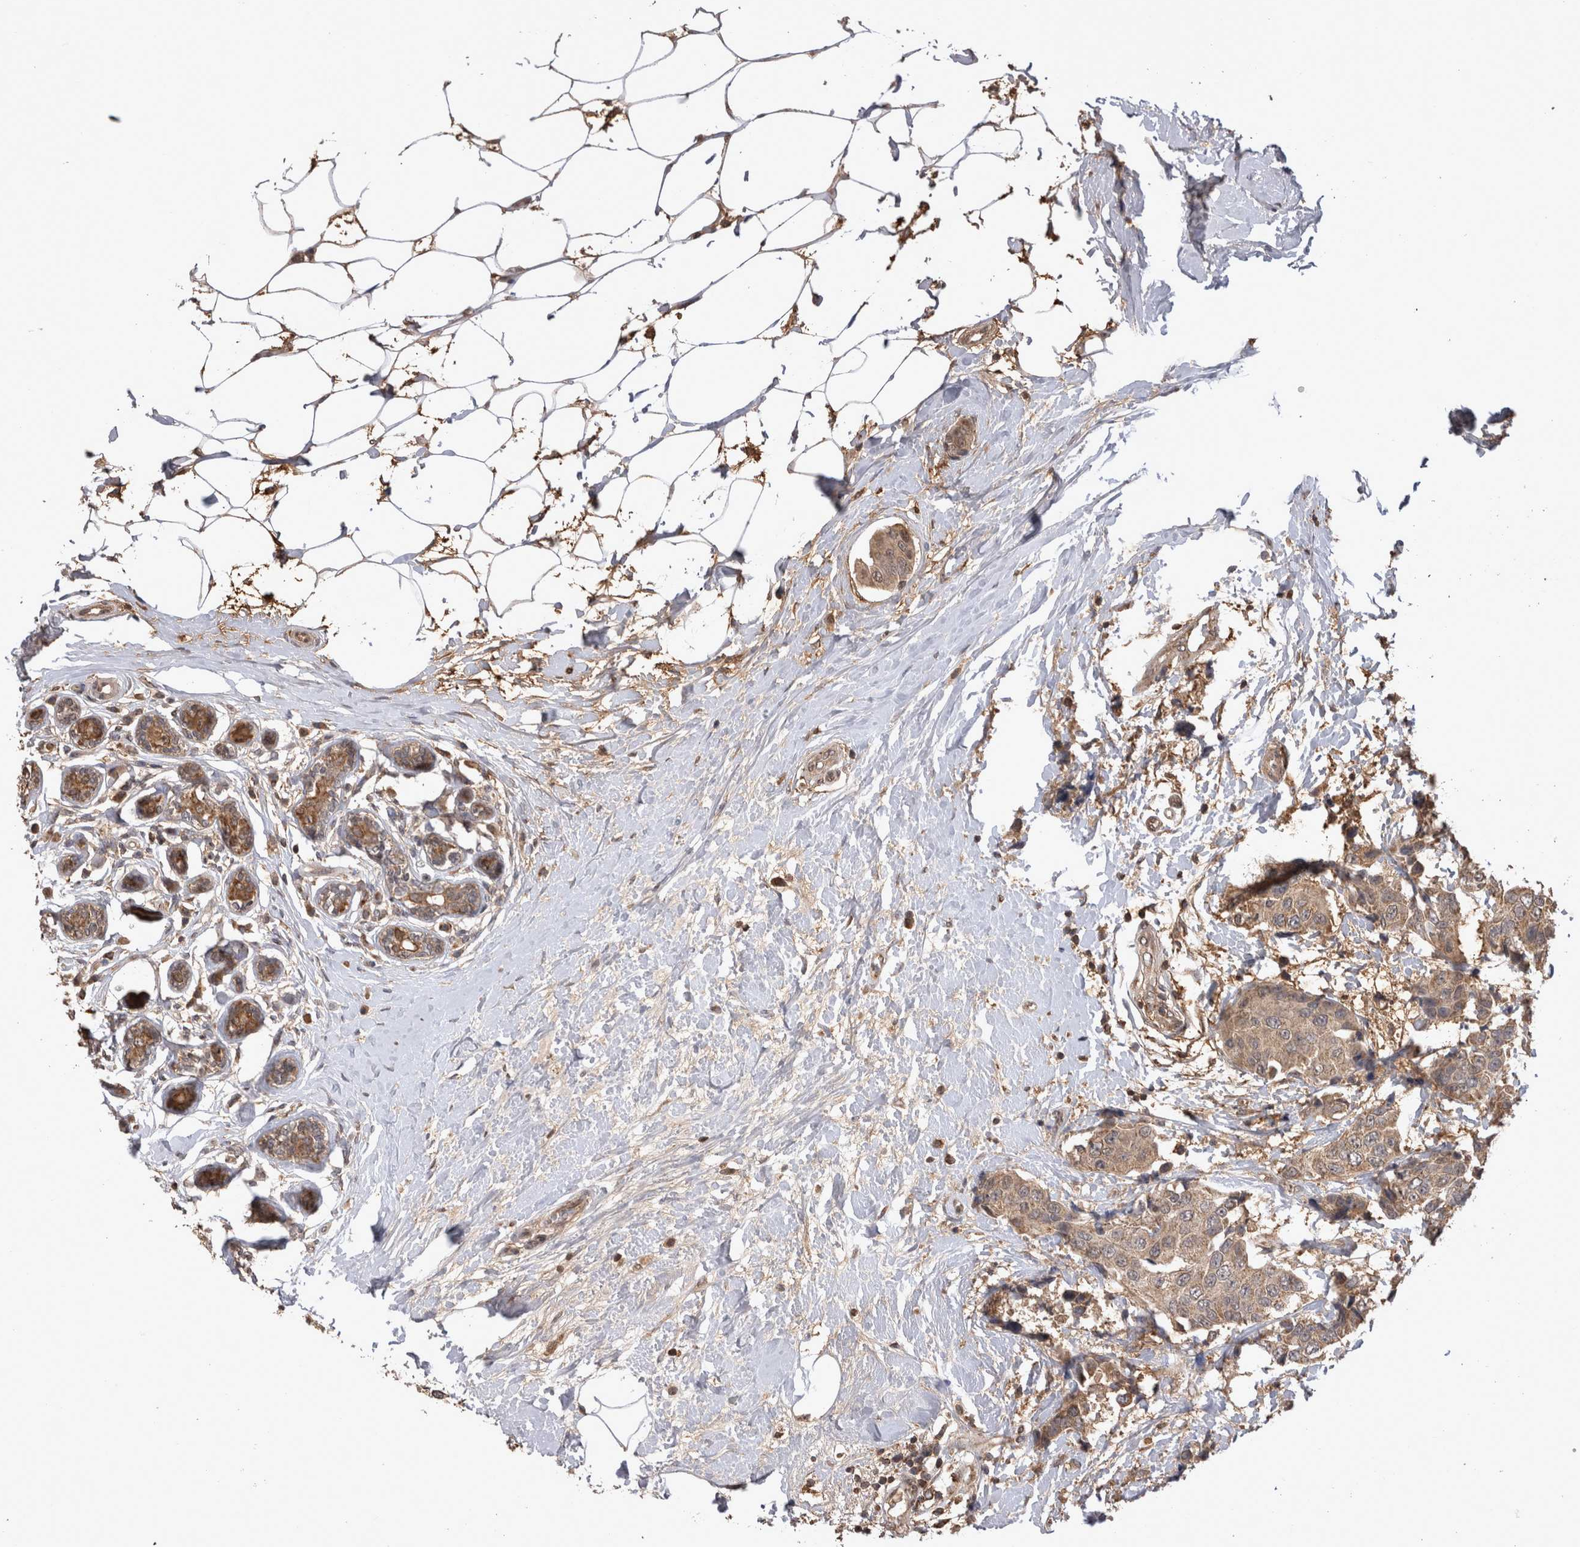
{"staining": {"intensity": "weak", "quantity": ">75%", "location": "cytoplasmic/membranous"}, "tissue": "breast cancer", "cell_type": "Tumor cells", "image_type": "cancer", "snomed": [{"axis": "morphology", "description": "Normal tissue, NOS"}, {"axis": "morphology", "description": "Duct carcinoma"}, {"axis": "topography", "description": "Breast"}], "caption": "Breast cancer stained with DAB (3,3'-diaminobenzidine) immunohistochemistry (IHC) reveals low levels of weak cytoplasmic/membranous expression in approximately >75% of tumor cells.", "gene": "PREP", "patient": {"sex": "female", "age": 39}}